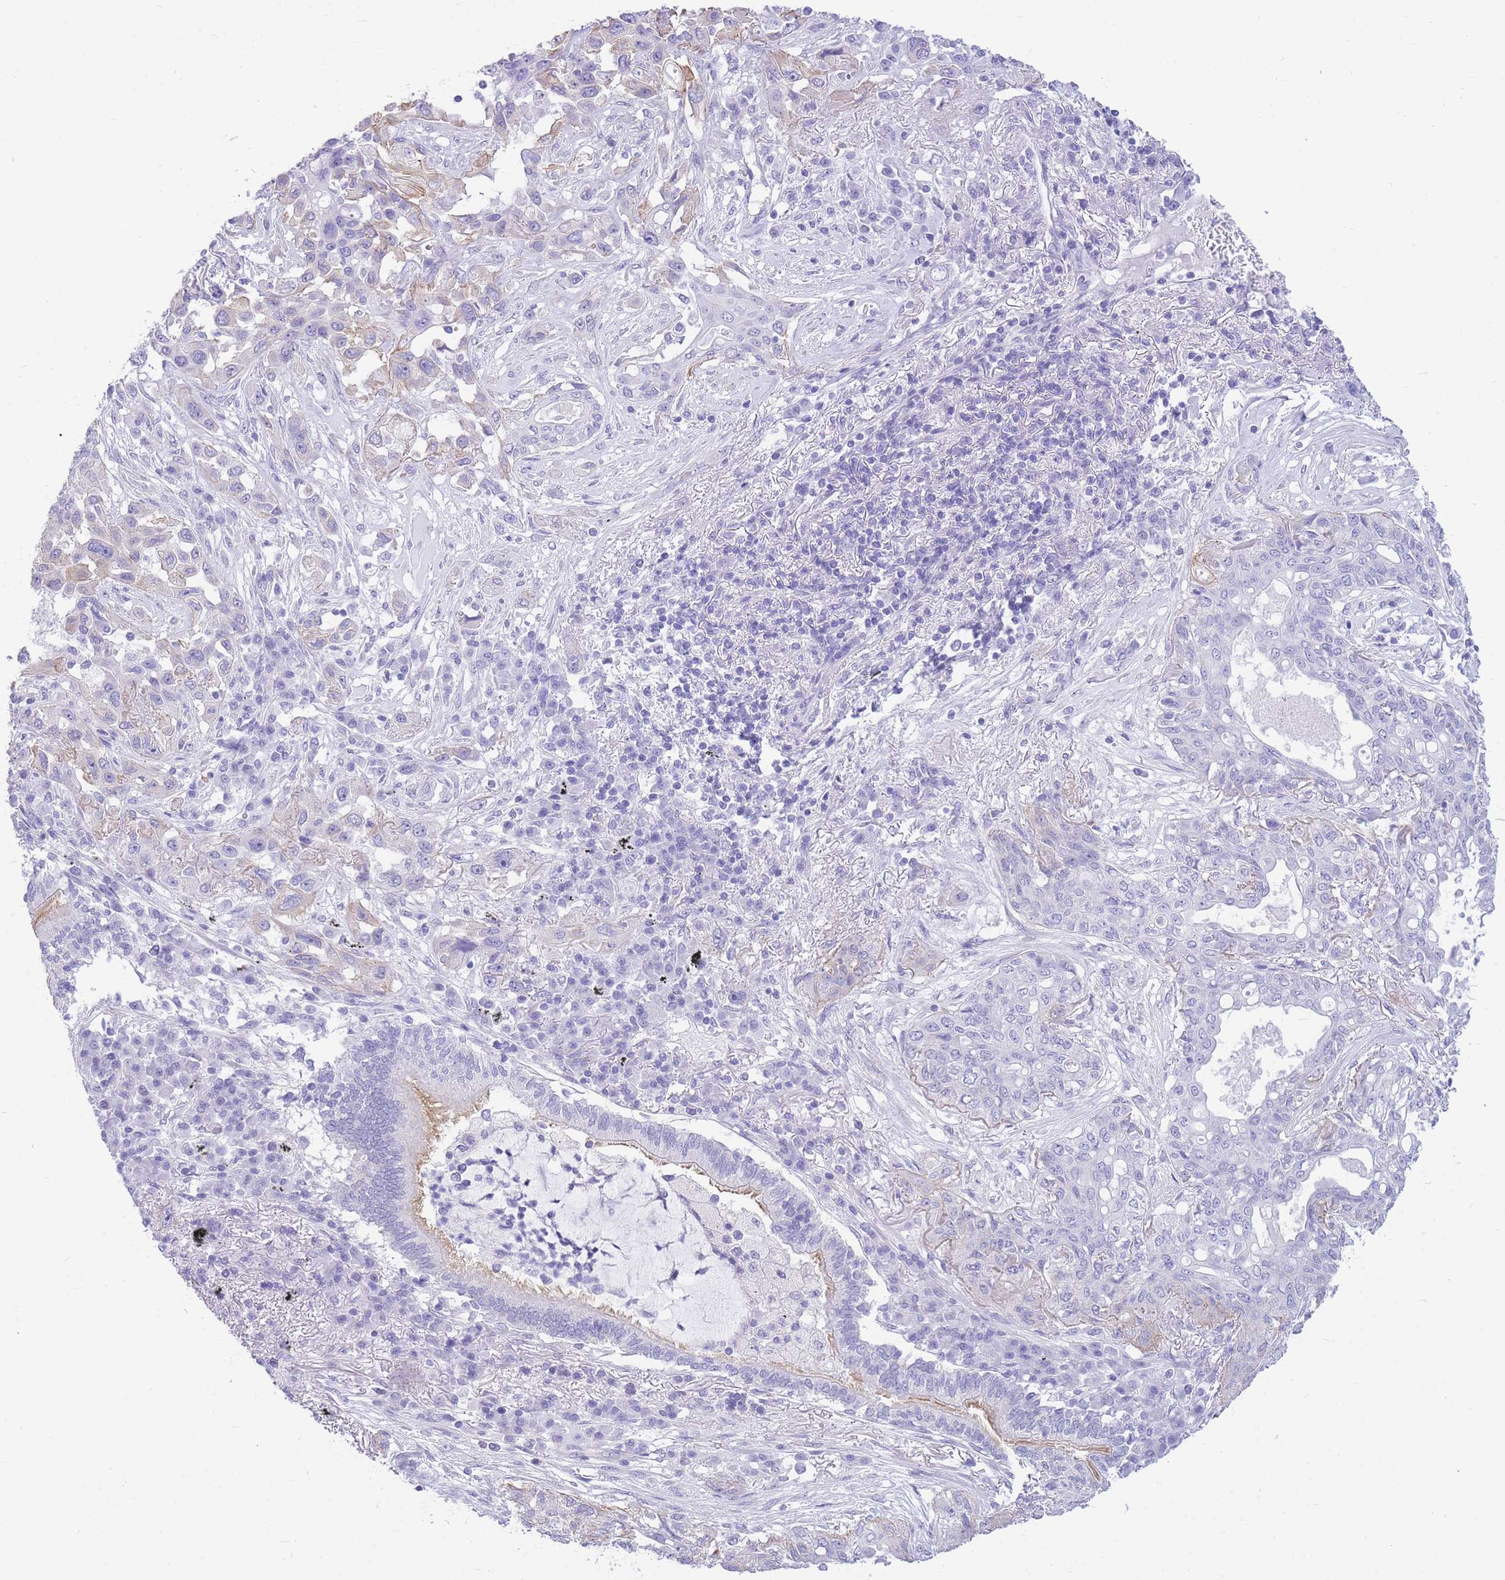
{"staining": {"intensity": "negative", "quantity": "none", "location": "none"}, "tissue": "lung cancer", "cell_type": "Tumor cells", "image_type": "cancer", "snomed": [{"axis": "morphology", "description": "Squamous cell carcinoma, NOS"}, {"axis": "topography", "description": "Lung"}], "caption": "Histopathology image shows no significant protein expression in tumor cells of lung cancer. (Stains: DAB (3,3'-diaminobenzidine) immunohistochemistry with hematoxylin counter stain, Microscopy: brightfield microscopy at high magnification).", "gene": "ZNF311", "patient": {"sex": "female", "age": 70}}